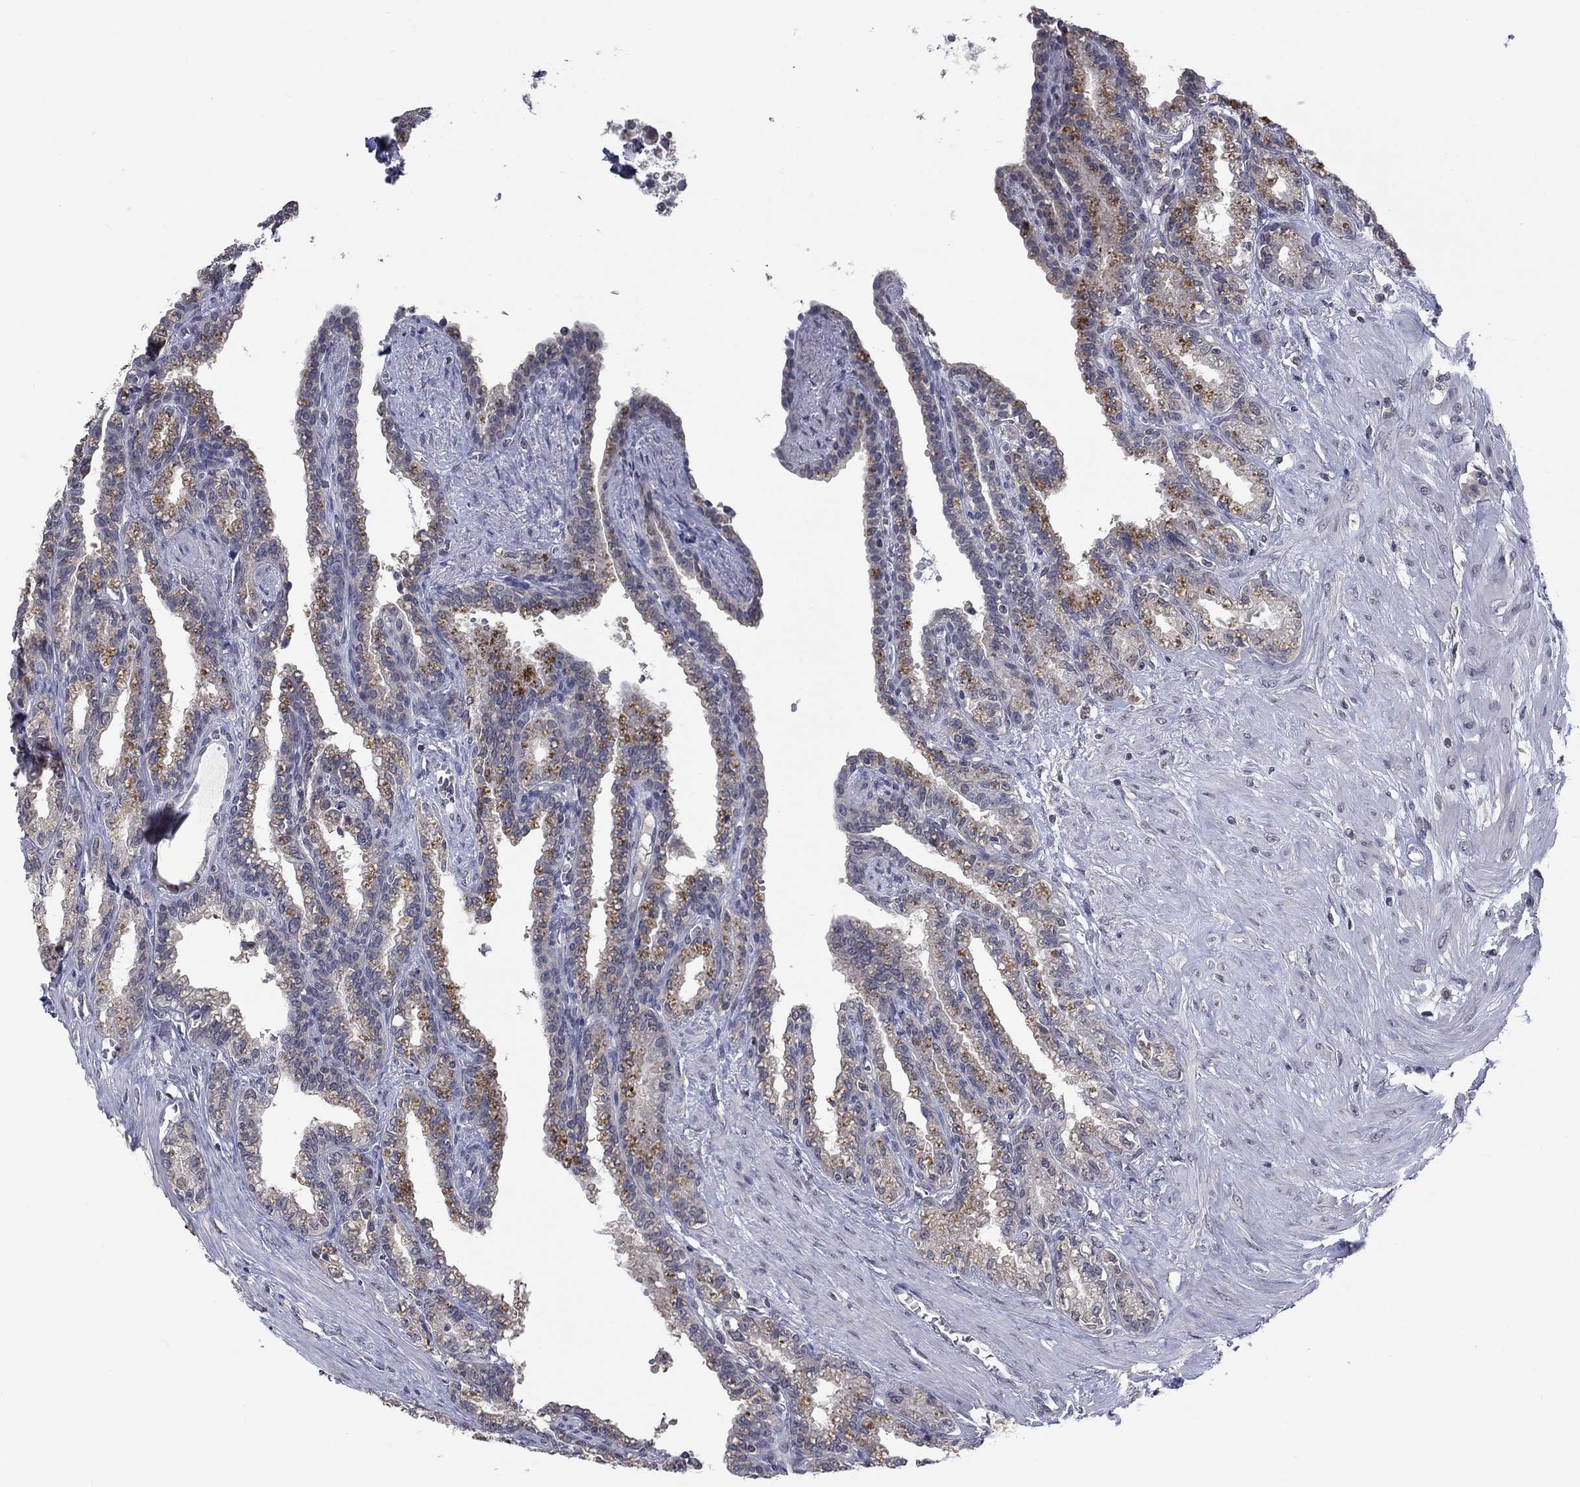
{"staining": {"intensity": "moderate", "quantity": "25%-75%", "location": "cytoplasmic/membranous"}, "tissue": "seminal vesicle", "cell_type": "Glandular cells", "image_type": "normal", "snomed": [{"axis": "morphology", "description": "Normal tissue, NOS"}, {"axis": "morphology", "description": "Urothelial carcinoma, NOS"}, {"axis": "topography", "description": "Urinary bladder"}, {"axis": "topography", "description": "Seminal veicle"}], "caption": "Human seminal vesicle stained with a brown dye demonstrates moderate cytoplasmic/membranous positive positivity in approximately 25%-75% of glandular cells.", "gene": "SPATA33", "patient": {"sex": "male", "age": 76}}